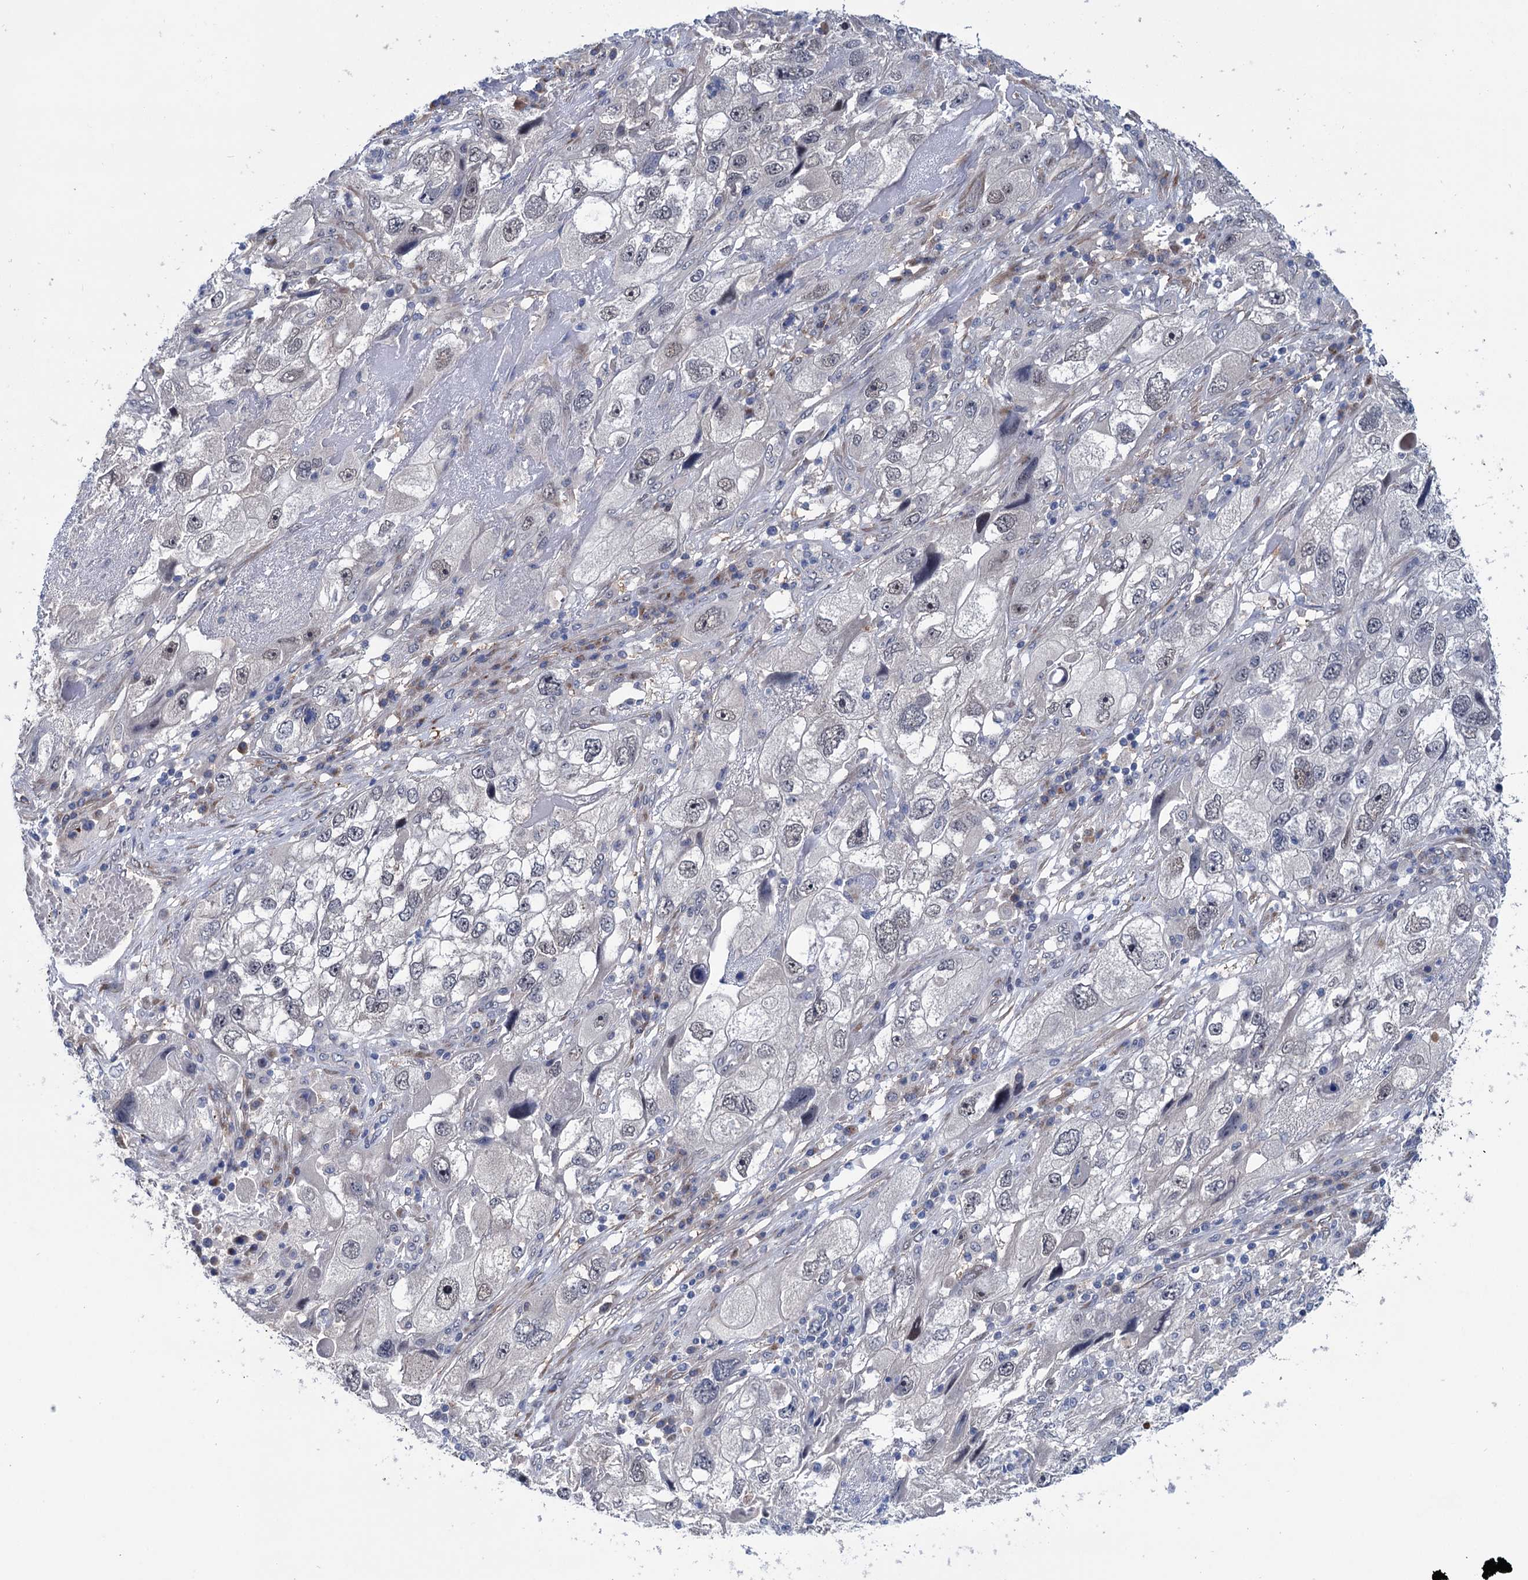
{"staining": {"intensity": "negative", "quantity": "none", "location": "none"}, "tissue": "endometrial cancer", "cell_type": "Tumor cells", "image_type": "cancer", "snomed": [{"axis": "morphology", "description": "Adenocarcinoma, NOS"}, {"axis": "topography", "description": "Endometrium"}], "caption": "Protein analysis of endometrial cancer (adenocarcinoma) demonstrates no significant staining in tumor cells.", "gene": "EYA4", "patient": {"sex": "female", "age": 49}}